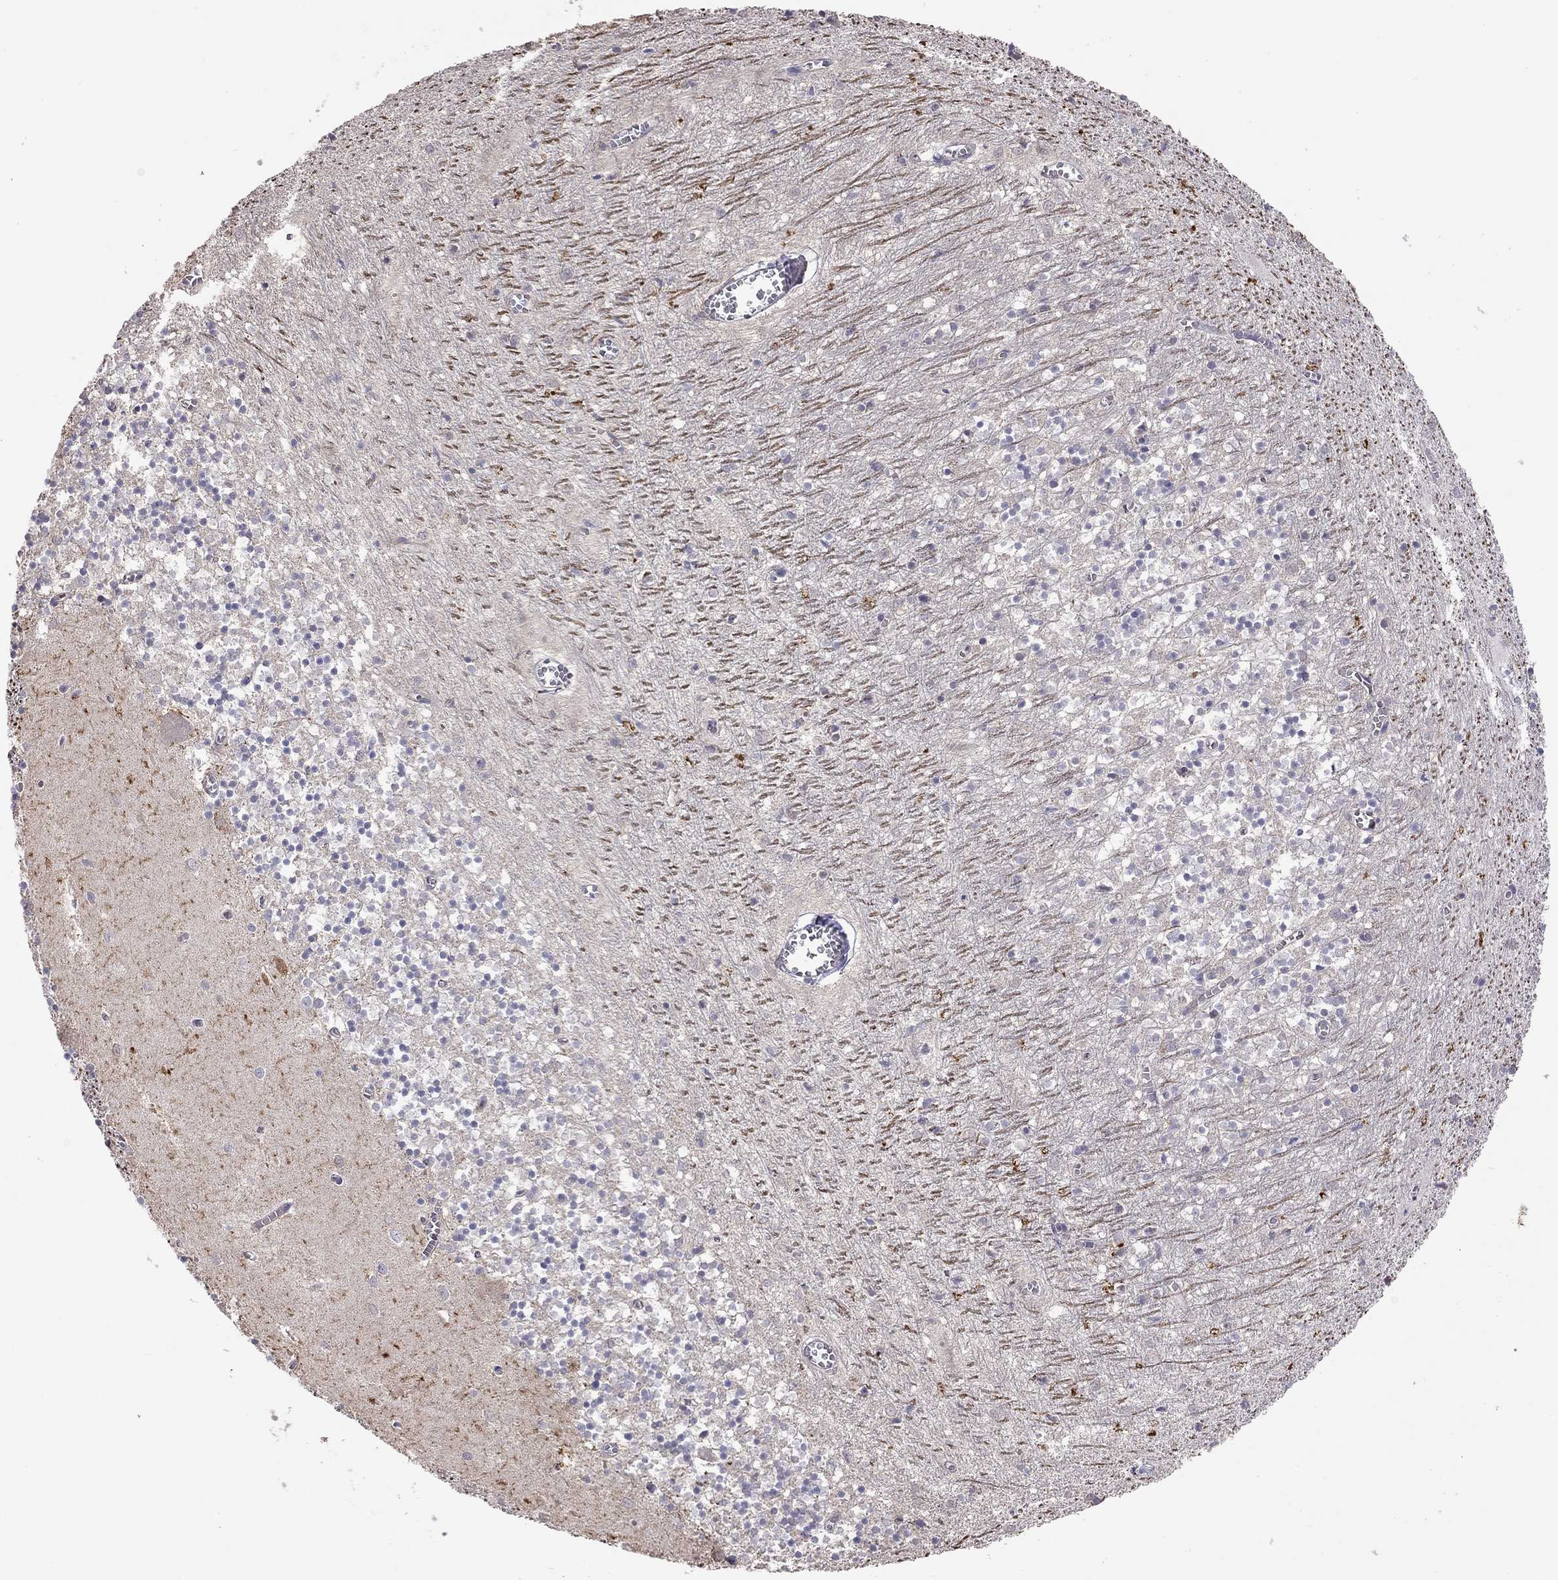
{"staining": {"intensity": "negative", "quantity": "none", "location": "none"}, "tissue": "cerebellum", "cell_type": "Cells in granular layer", "image_type": "normal", "snomed": [{"axis": "morphology", "description": "Normal tissue, NOS"}, {"axis": "topography", "description": "Cerebellum"}], "caption": "Immunohistochemistry histopathology image of normal cerebellum: human cerebellum stained with DAB displays no significant protein positivity in cells in granular layer. Brightfield microscopy of IHC stained with DAB (3,3'-diaminobenzidine) (brown) and hematoxylin (blue), captured at high magnification.", "gene": "FEZ1", "patient": {"sex": "female", "age": 64}}